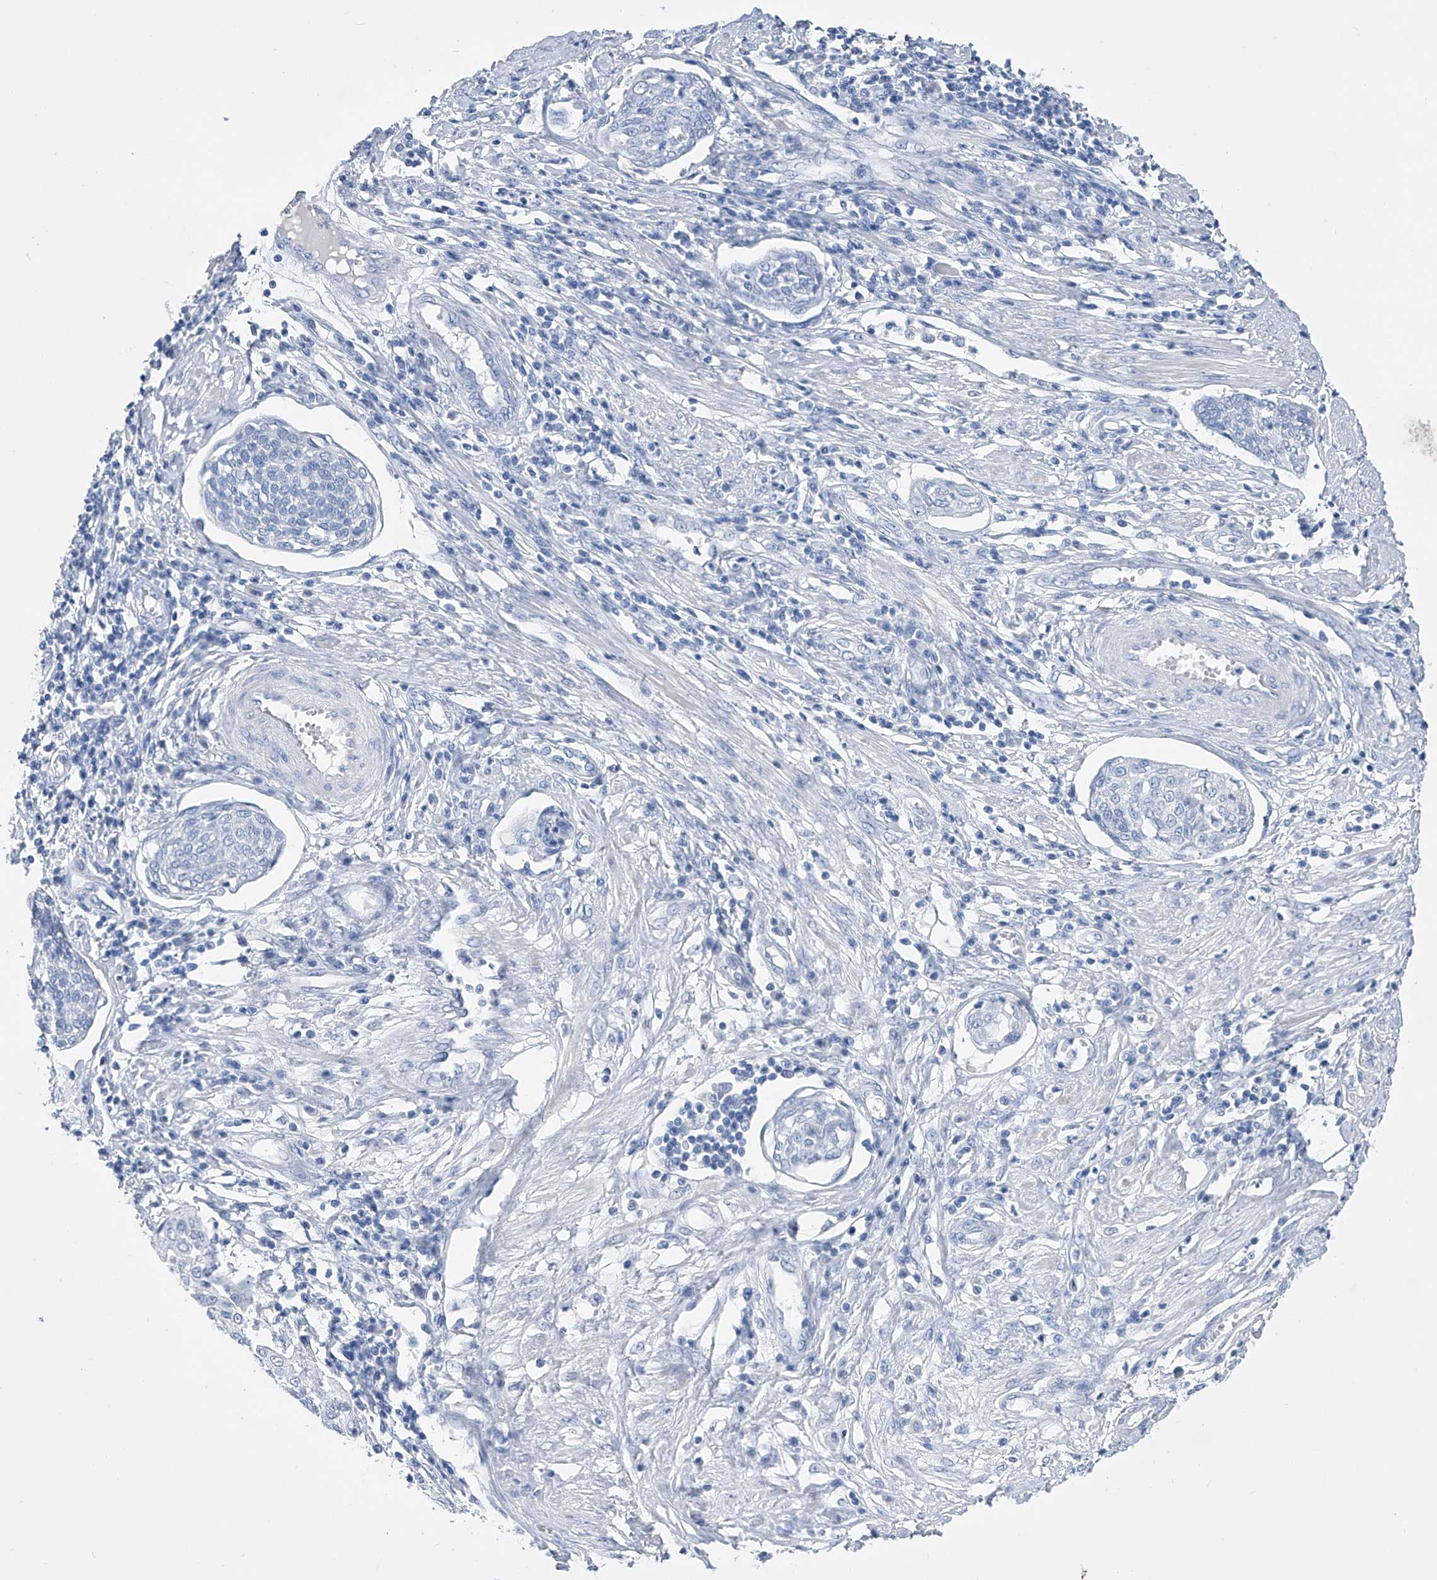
{"staining": {"intensity": "negative", "quantity": "none", "location": "none"}, "tissue": "cervical cancer", "cell_type": "Tumor cells", "image_type": "cancer", "snomed": [{"axis": "morphology", "description": "Squamous cell carcinoma, NOS"}, {"axis": "topography", "description": "Cervix"}], "caption": "Immunohistochemical staining of cervical cancer demonstrates no significant expression in tumor cells.", "gene": "ADRA1A", "patient": {"sex": "female", "age": 34}}